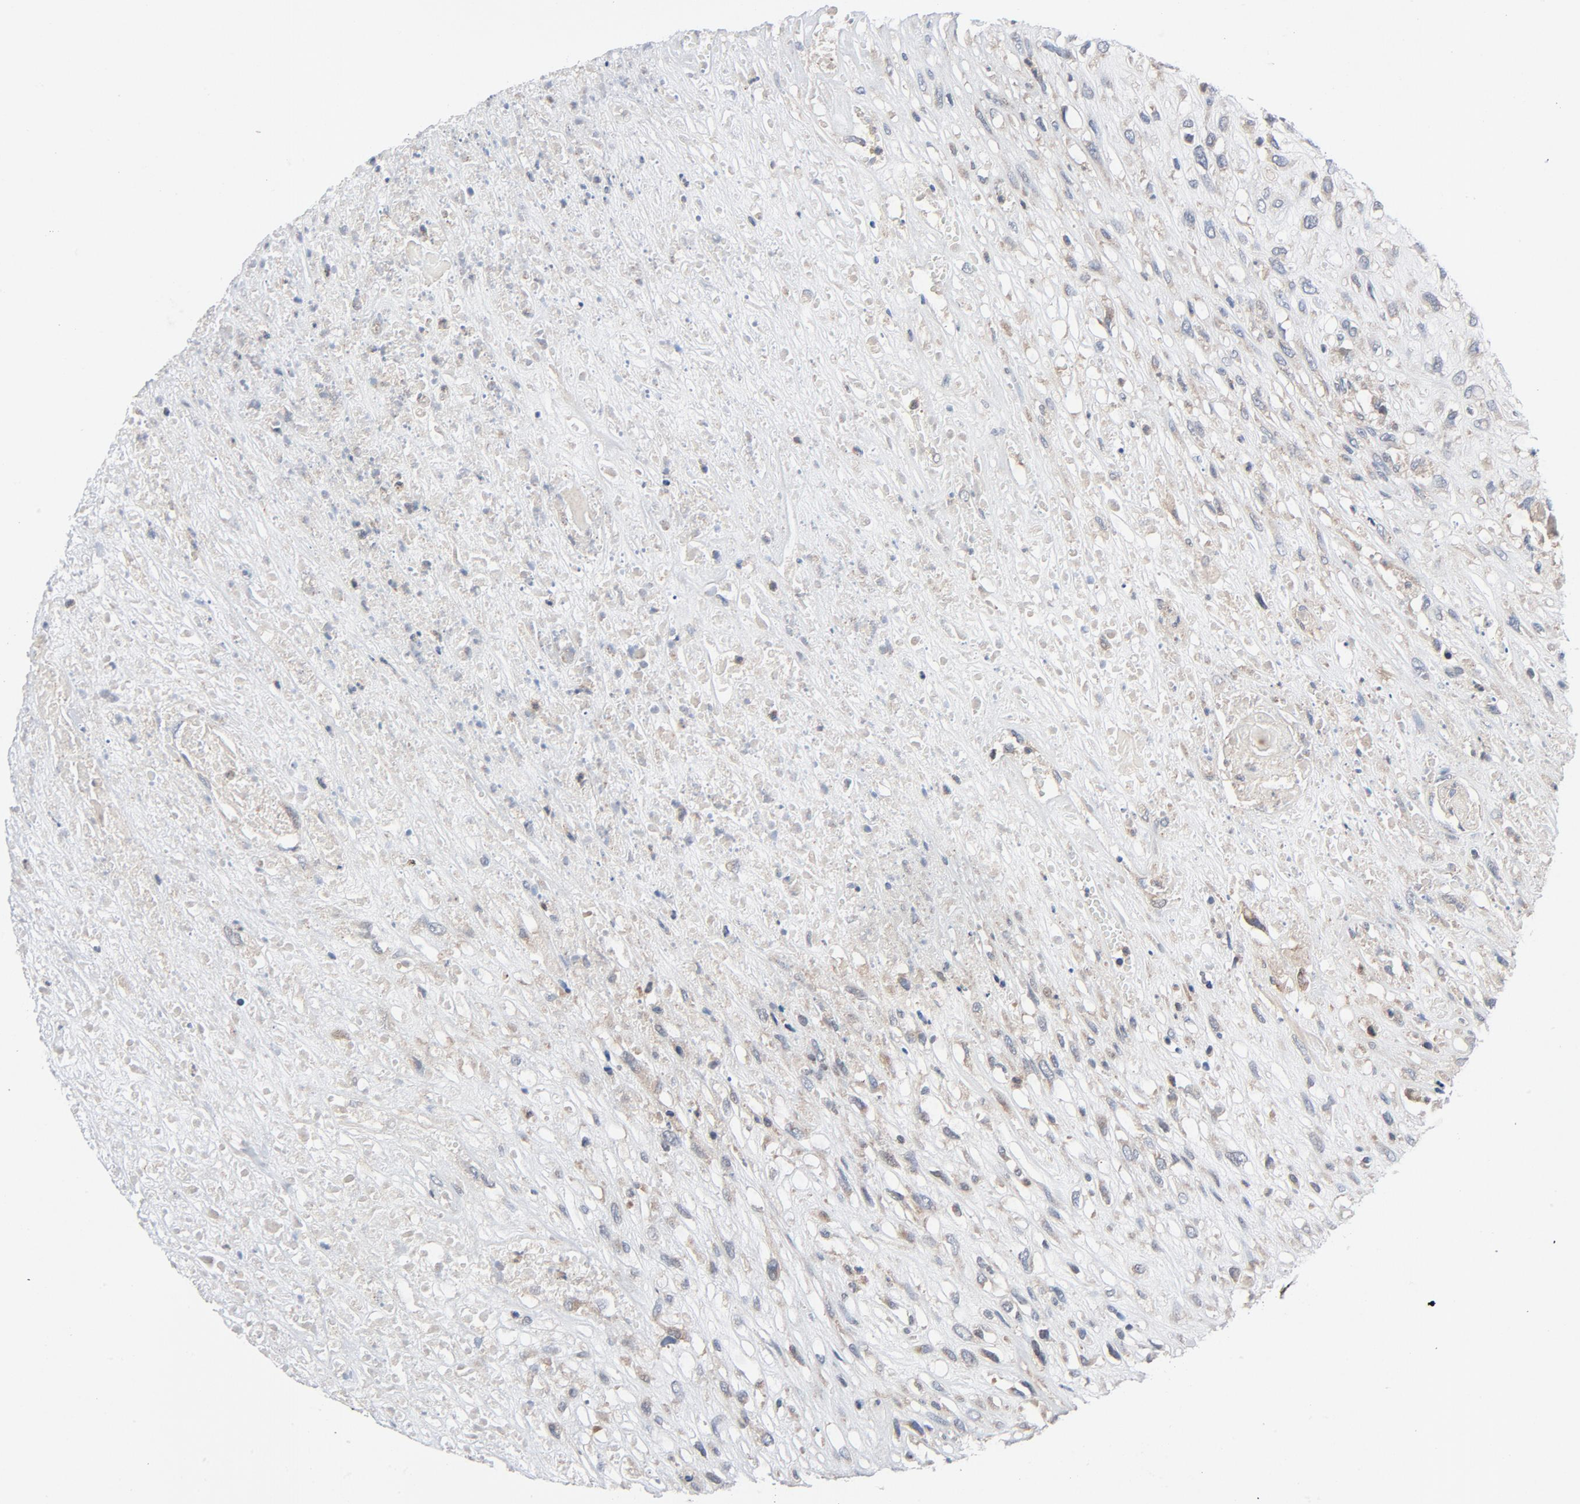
{"staining": {"intensity": "weak", "quantity": ">75%", "location": "cytoplasmic/membranous"}, "tissue": "head and neck cancer", "cell_type": "Tumor cells", "image_type": "cancer", "snomed": [{"axis": "morphology", "description": "Necrosis, NOS"}, {"axis": "morphology", "description": "Neoplasm, malignant, NOS"}, {"axis": "topography", "description": "Salivary gland"}, {"axis": "topography", "description": "Head-Neck"}], "caption": "Protein staining by IHC shows weak cytoplasmic/membranous positivity in about >75% of tumor cells in head and neck cancer.", "gene": "TSG101", "patient": {"sex": "male", "age": 43}}